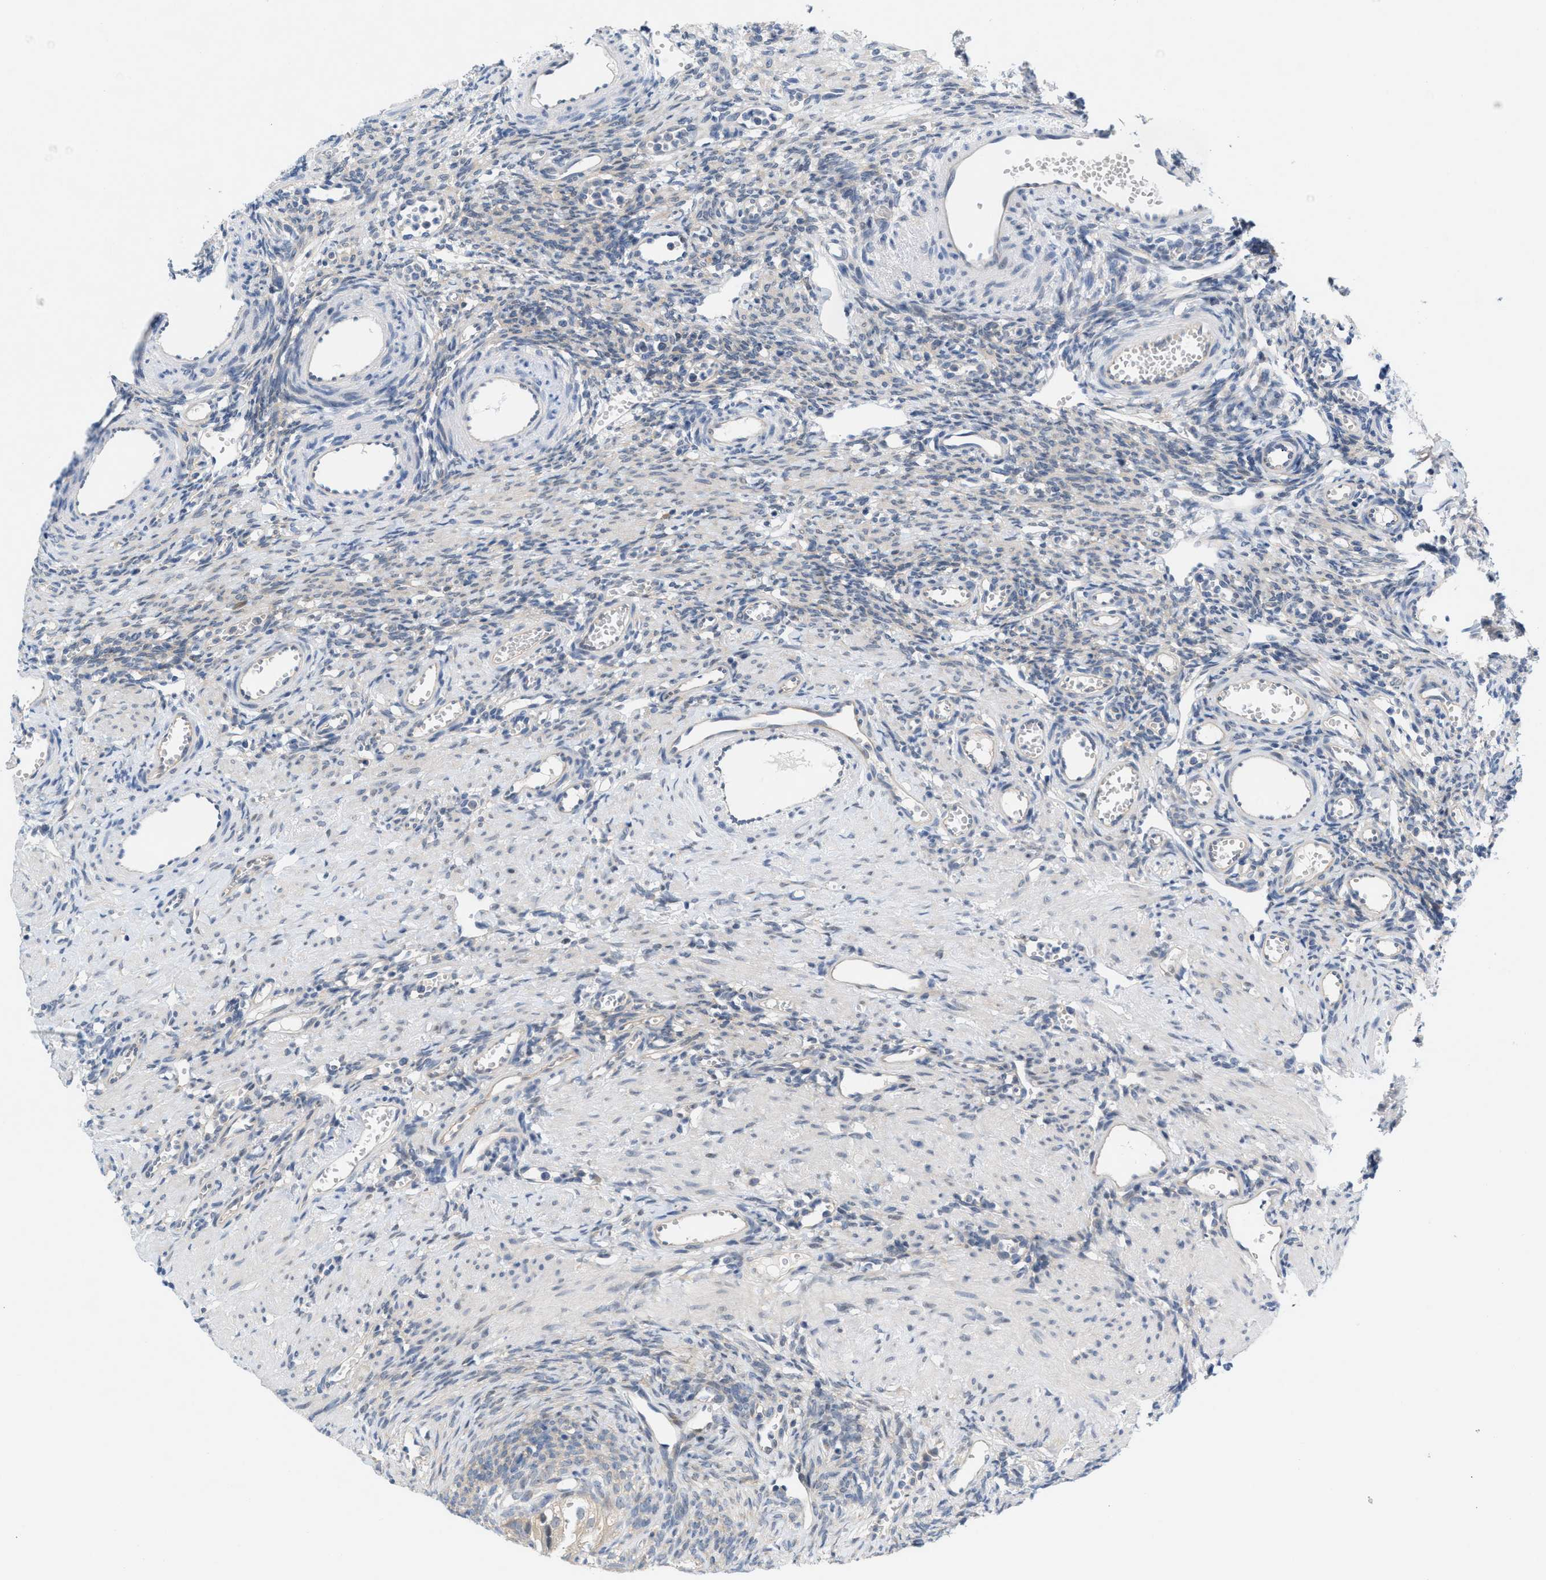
{"staining": {"intensity": "moderate", "quantity": ">75%", "location": "cytoplasmic/membranous"}, "tissue": "ovary", "cell_type": "Follicle cells", "image_type": "normal", "snomed": [{"axis": "morphology", "description": "Normal tissue, NOS"}, {"axis": "topography", "description": "Ovary"}], "caption": "Follicle cells demonstrate medium levels of moderate cytoplasmic/membranous expression in approximately >75% of cells in normal ovary.", "gene": "WIPI2", "patient": {"sex": "female", "age": 33}}